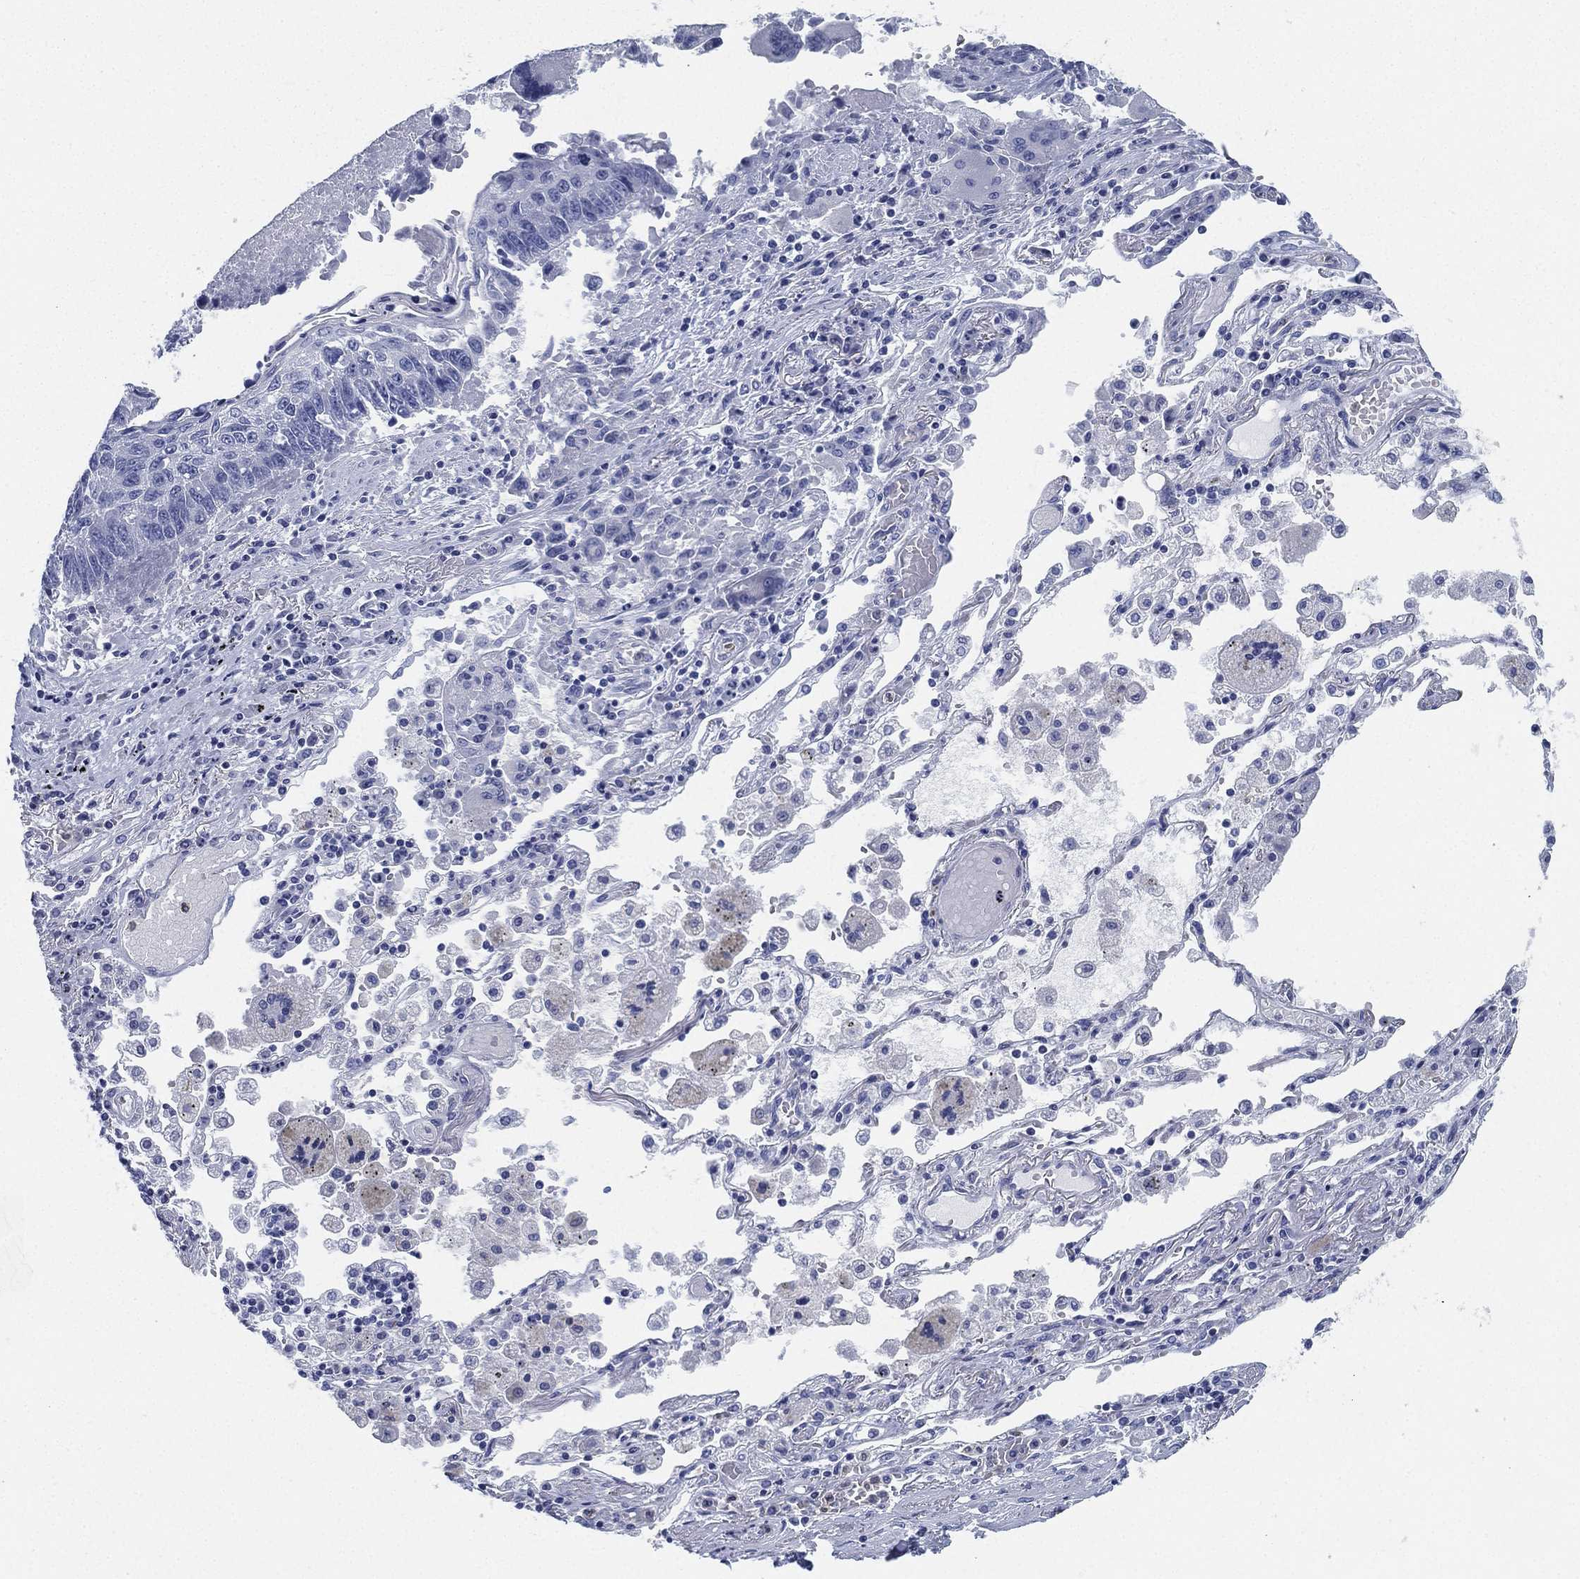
{"staining": {"intensity": "negative", "quantity": "none", "location": "none"}, "tissue": "lung cancer", "cell_type": "Tumor cells", "image_type": "cancer", "snomed": [{"axis": "morphology", "description": "Squamous cell carcinoma, NOS"}, {"axis": "topography", "description": "Lung"}], "caption": "The photomicrograph shows no significant positivity in tumor cells of lung cancer (squamous cell carcinoma). Brightfield microscopy of immunohistochemistry stained with DAB (3,3'-diaminobenzidine) (brown) and hematoxylin (blue), captured at high magnification.", "gene": "DEFB121", "patient": {"sex": "male", "age": 73}}